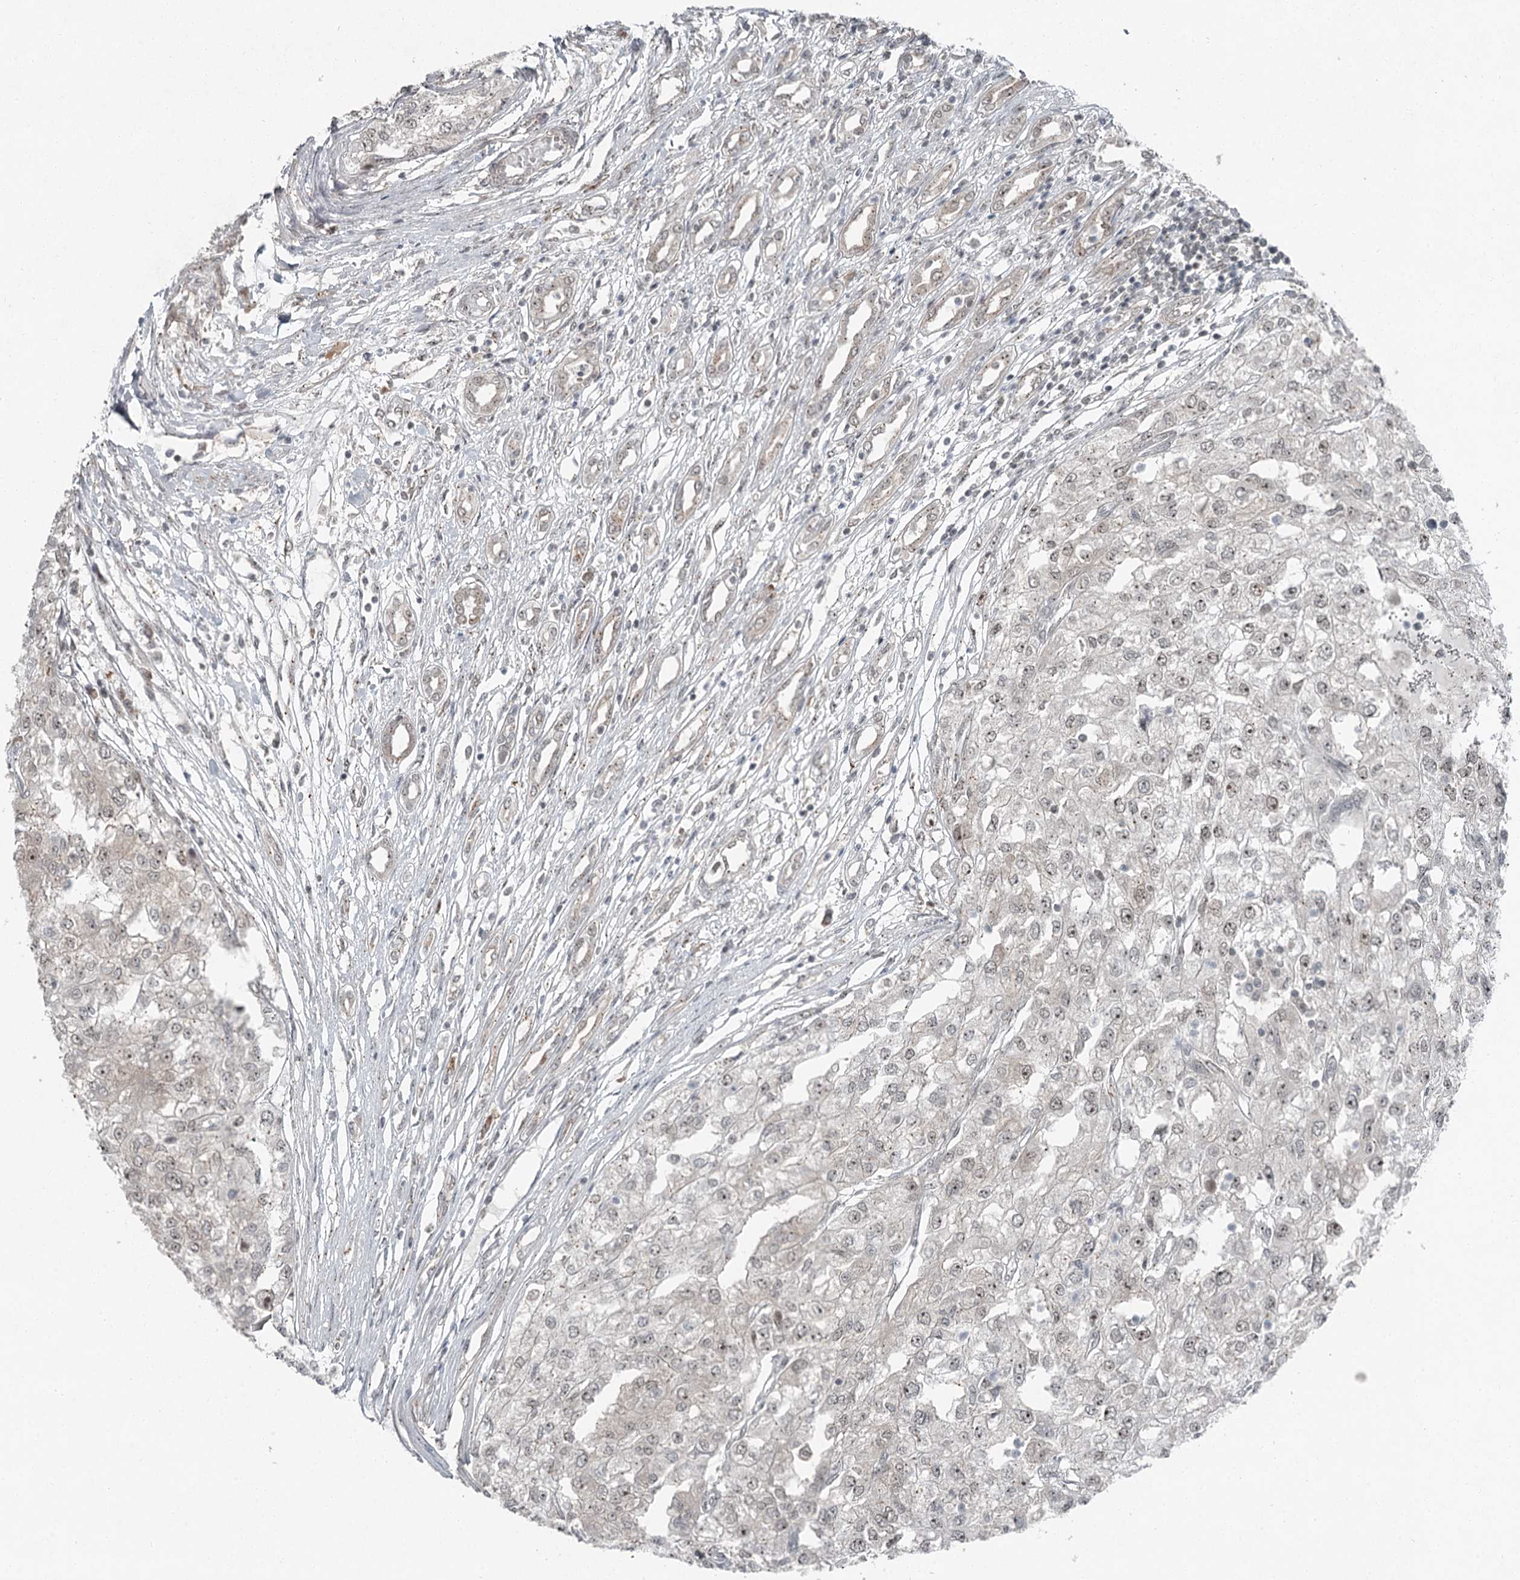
{"staining": {"intensity": "weak", "quantity": "<25%", "location": "nuclear"}, "tissue": "renal cancer", "cell_type": "Tumor cells", "image_type": "cancer", "snomed": [{"axis": "morphology", "description": "Adenocarcinoma, NOS"}, {"axis": "topography", "description": "Kidney"}], "caption": "Tumor cells show no significant staining in renal adenocarcinoma.", "gene": "EXOSC1", "patient": {"sex": "female", "age": 54}}